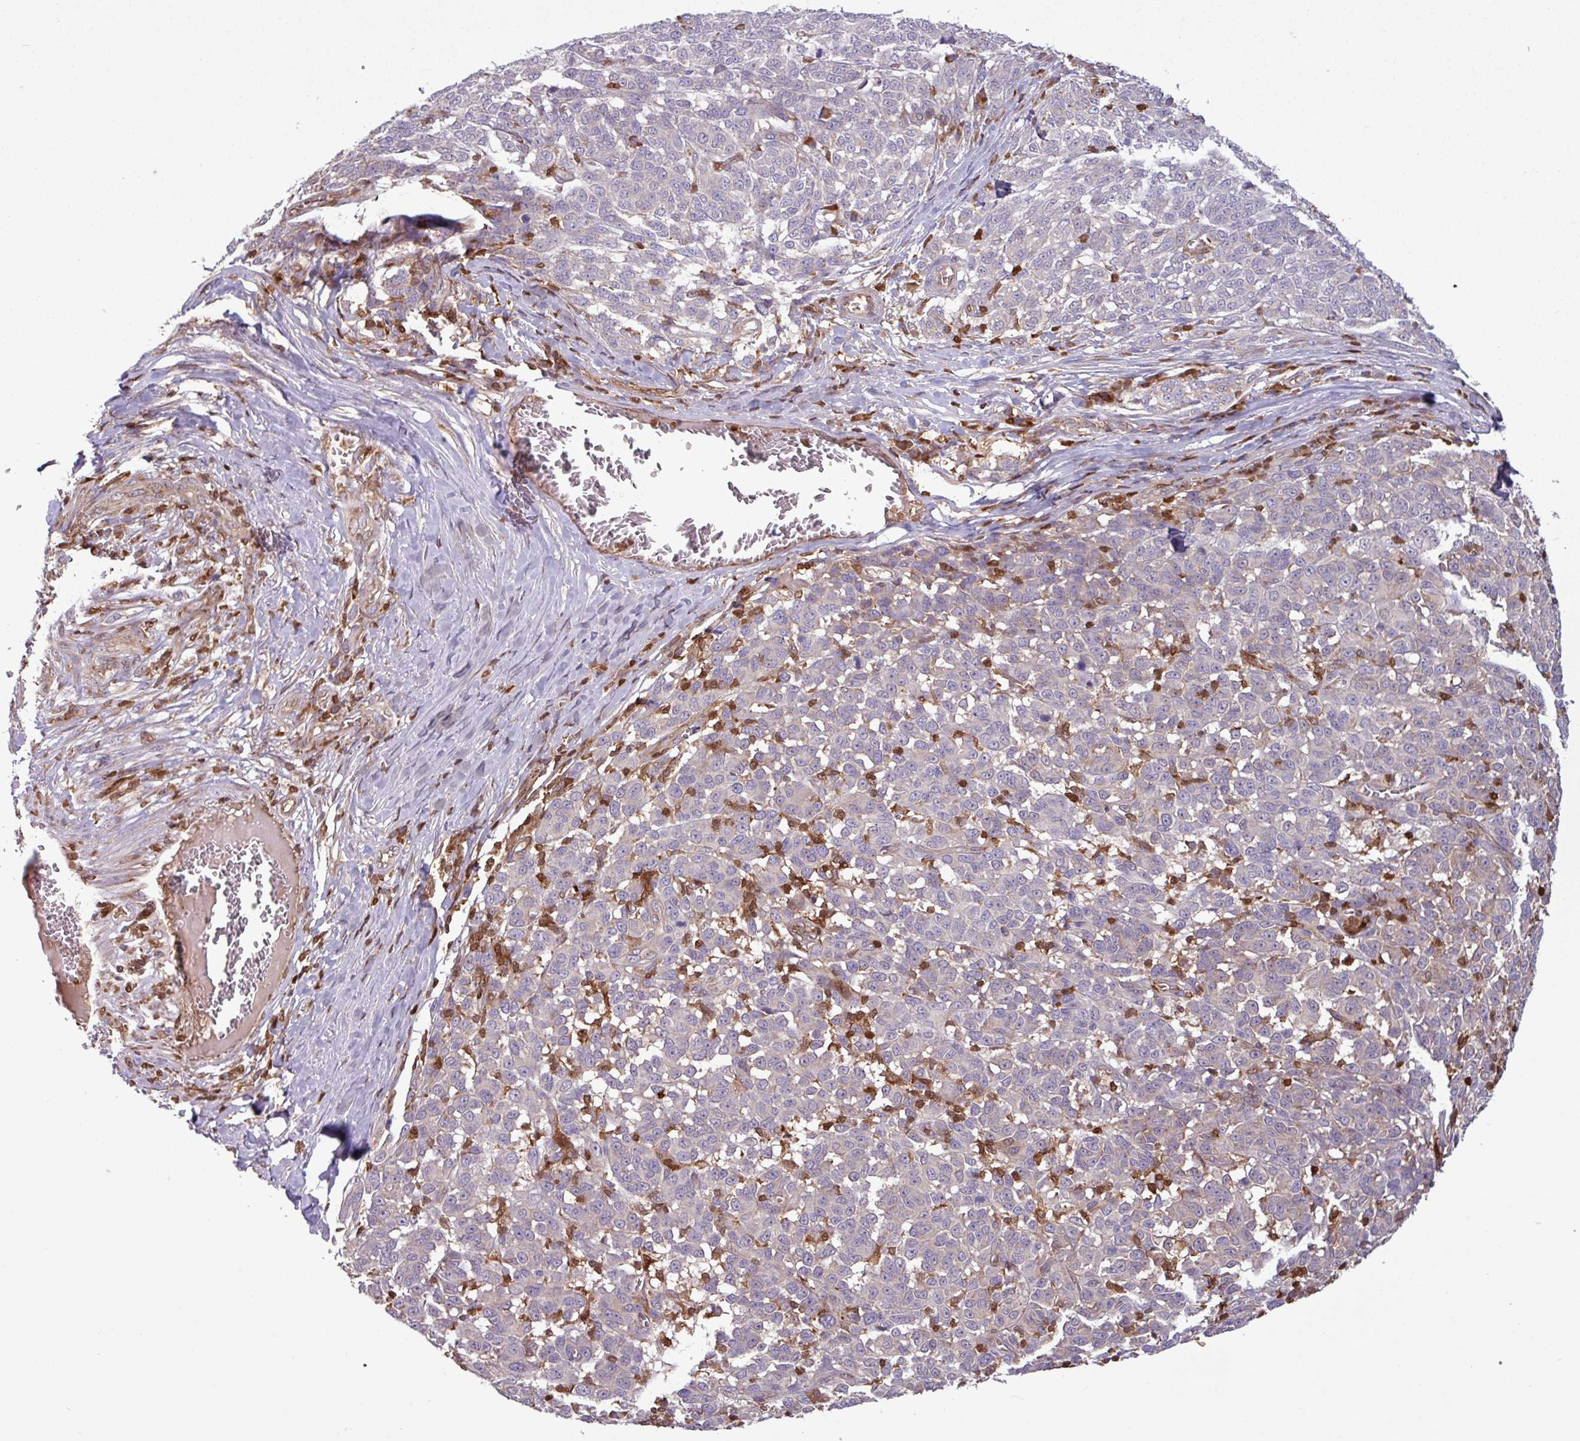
{"staining": {"intensity": "negative", "quantity": "none", "location": "none"}, "tissue": "melanoma", "cell_type": "Tumor cells", "image_type": "cancer", "snomed": [{"axis": "morphology", "description": "Malignant melanoma, NOS"}, {"axis": "topography", "description": "Skin"}], "caption": "Protein analysis of melanoma demonstrates no significant positivity in tumor cells. (Stains: DAB immunohistochemistry with hematoxylin counter stain, Microscopy: brightfield microscopy at high magnification).", "gene": "SEC61G", "patient": {"sex": "male", "age": 49}}